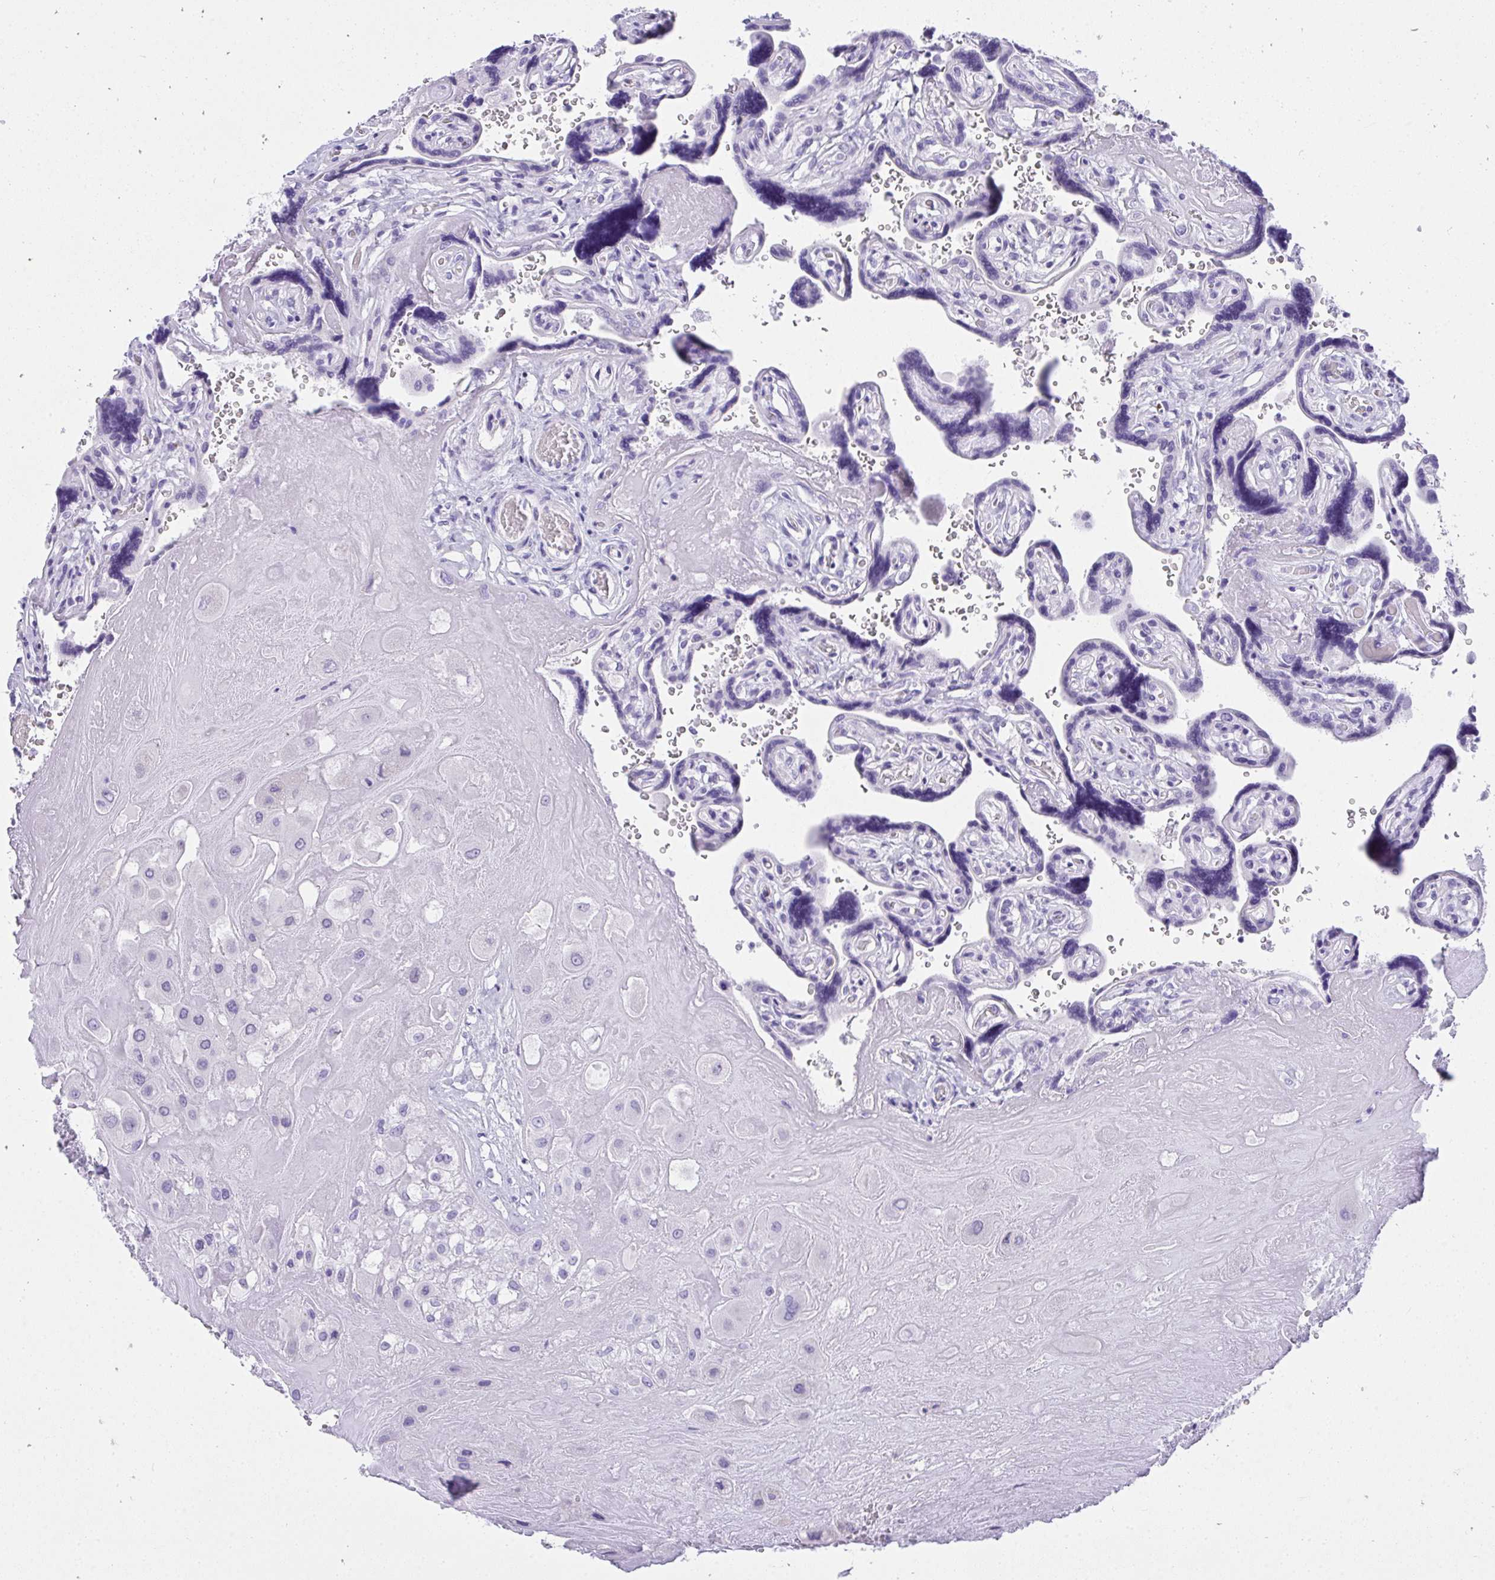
{"staining": {"intensity": "negative", "quantity": "none", "location": "none"}, "tissue": "placenta", "cell_type": "Decidual cells", "image_type": "normal", "snomed": [{"axis": "morphology", "description": "Normal tissue, NOS"}, {"axis": "topography", "description": "Placenta"}], "caption": "This is a micrograph of immunohistochemistry staining of benign placenta, which shows no positivity in decidual cells.", "gene": "AVIL", "patient": {"sex": "female", "age": 32}}